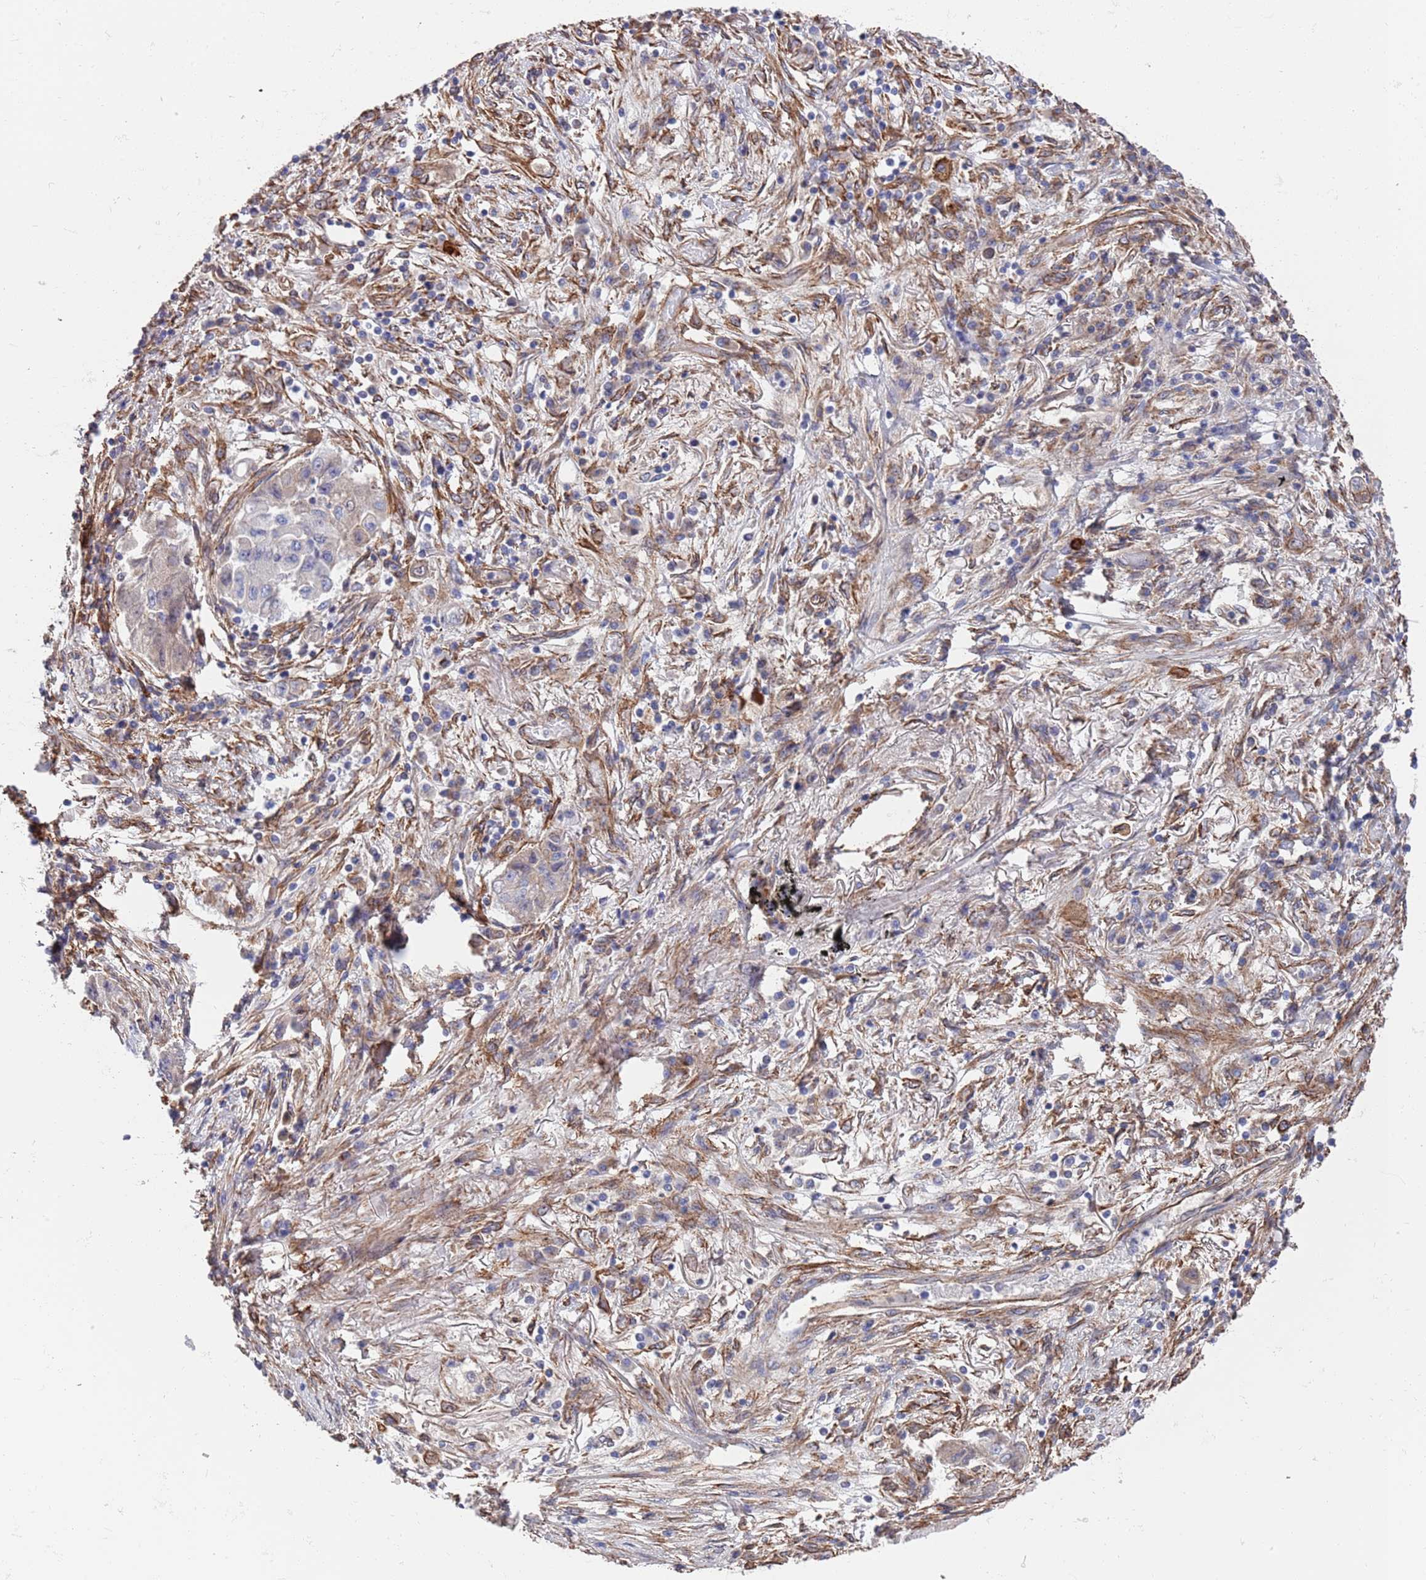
{"staining": {"intensity": "negative", "quantity": "none", "location": "none"}, "tissue": "lung cancer", "cell_type": "Tumor cells", "image_type": "cancer", "snomed": [{"axis": "morphology", "description": "Squamous cell carcinoma, NOS"}, {"axis": "topography", "description": "Lung"}], "caption": "This photomicrograph is of lung cancer stained with immunohistochemistry (IHC) to label a protein in brown with the nuclei are counter-stained blue. There is no staining in tumor cells.", "gene": "JAKMIP2", "patient": {"sex": "male", "age": 74}}